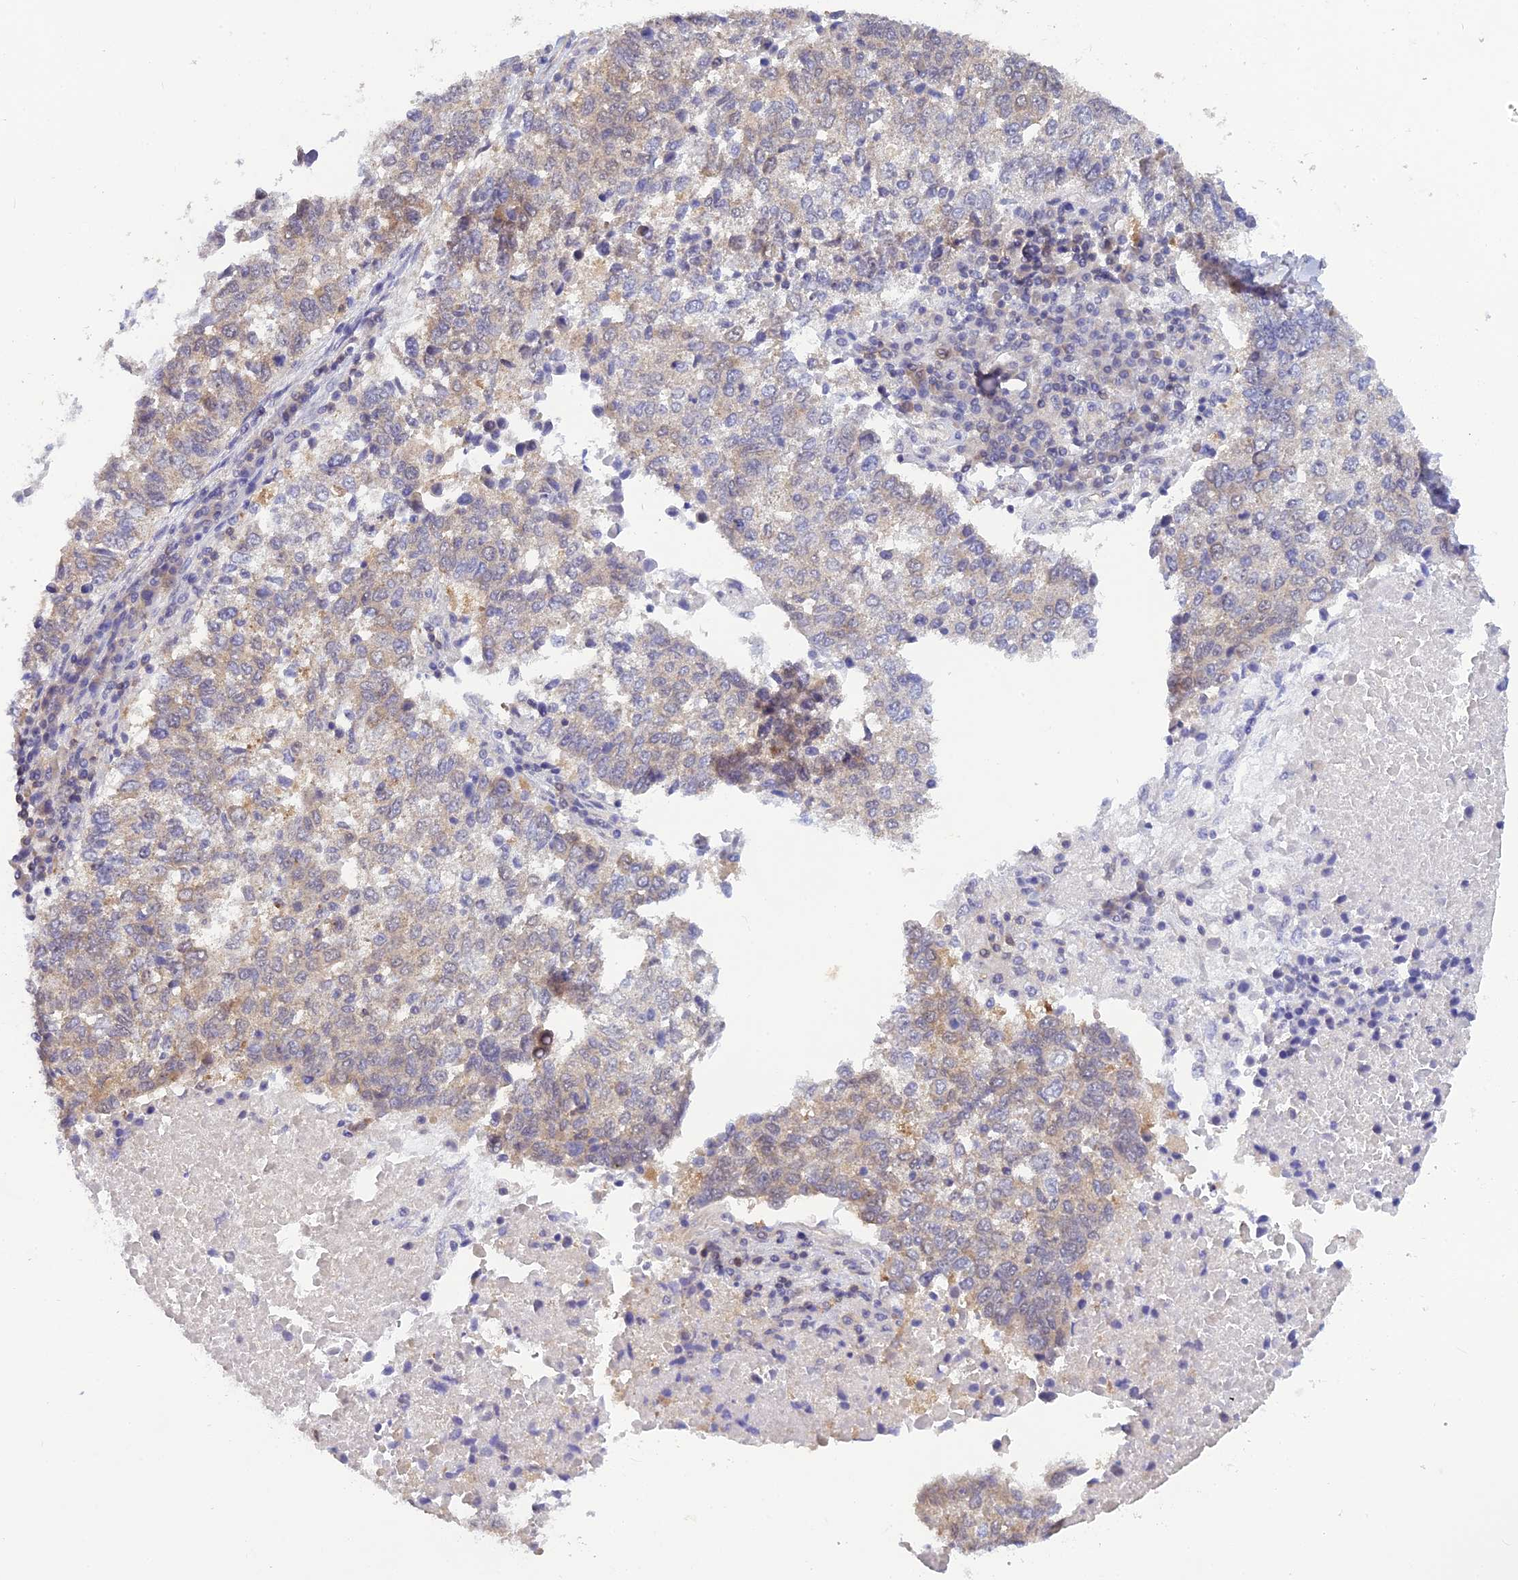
{"staining": {"intensity": "weak", "quantity": "25%-75%", "location": "cytoplasmic/membranous"}, "tissue": "lung cancer", "cell_type": "Tumor cells", "image_type": "cancer", "snomed": [{"axis": "morphology", "description": "Squamous cell carcinoma, NOS"}, {"axis": "topography", "description": "Lung"}], "caption": "The immunohistochemical stain labels weak cytoplasmic/membranous expression in tumor cells of lung cancer (squamous cell carcinoma) tissue. (DAB IHC, brown staining for protein, blue staining for nuclei).", "gene": "HINT1", "patient": {"sex": "male", "age": 73}}